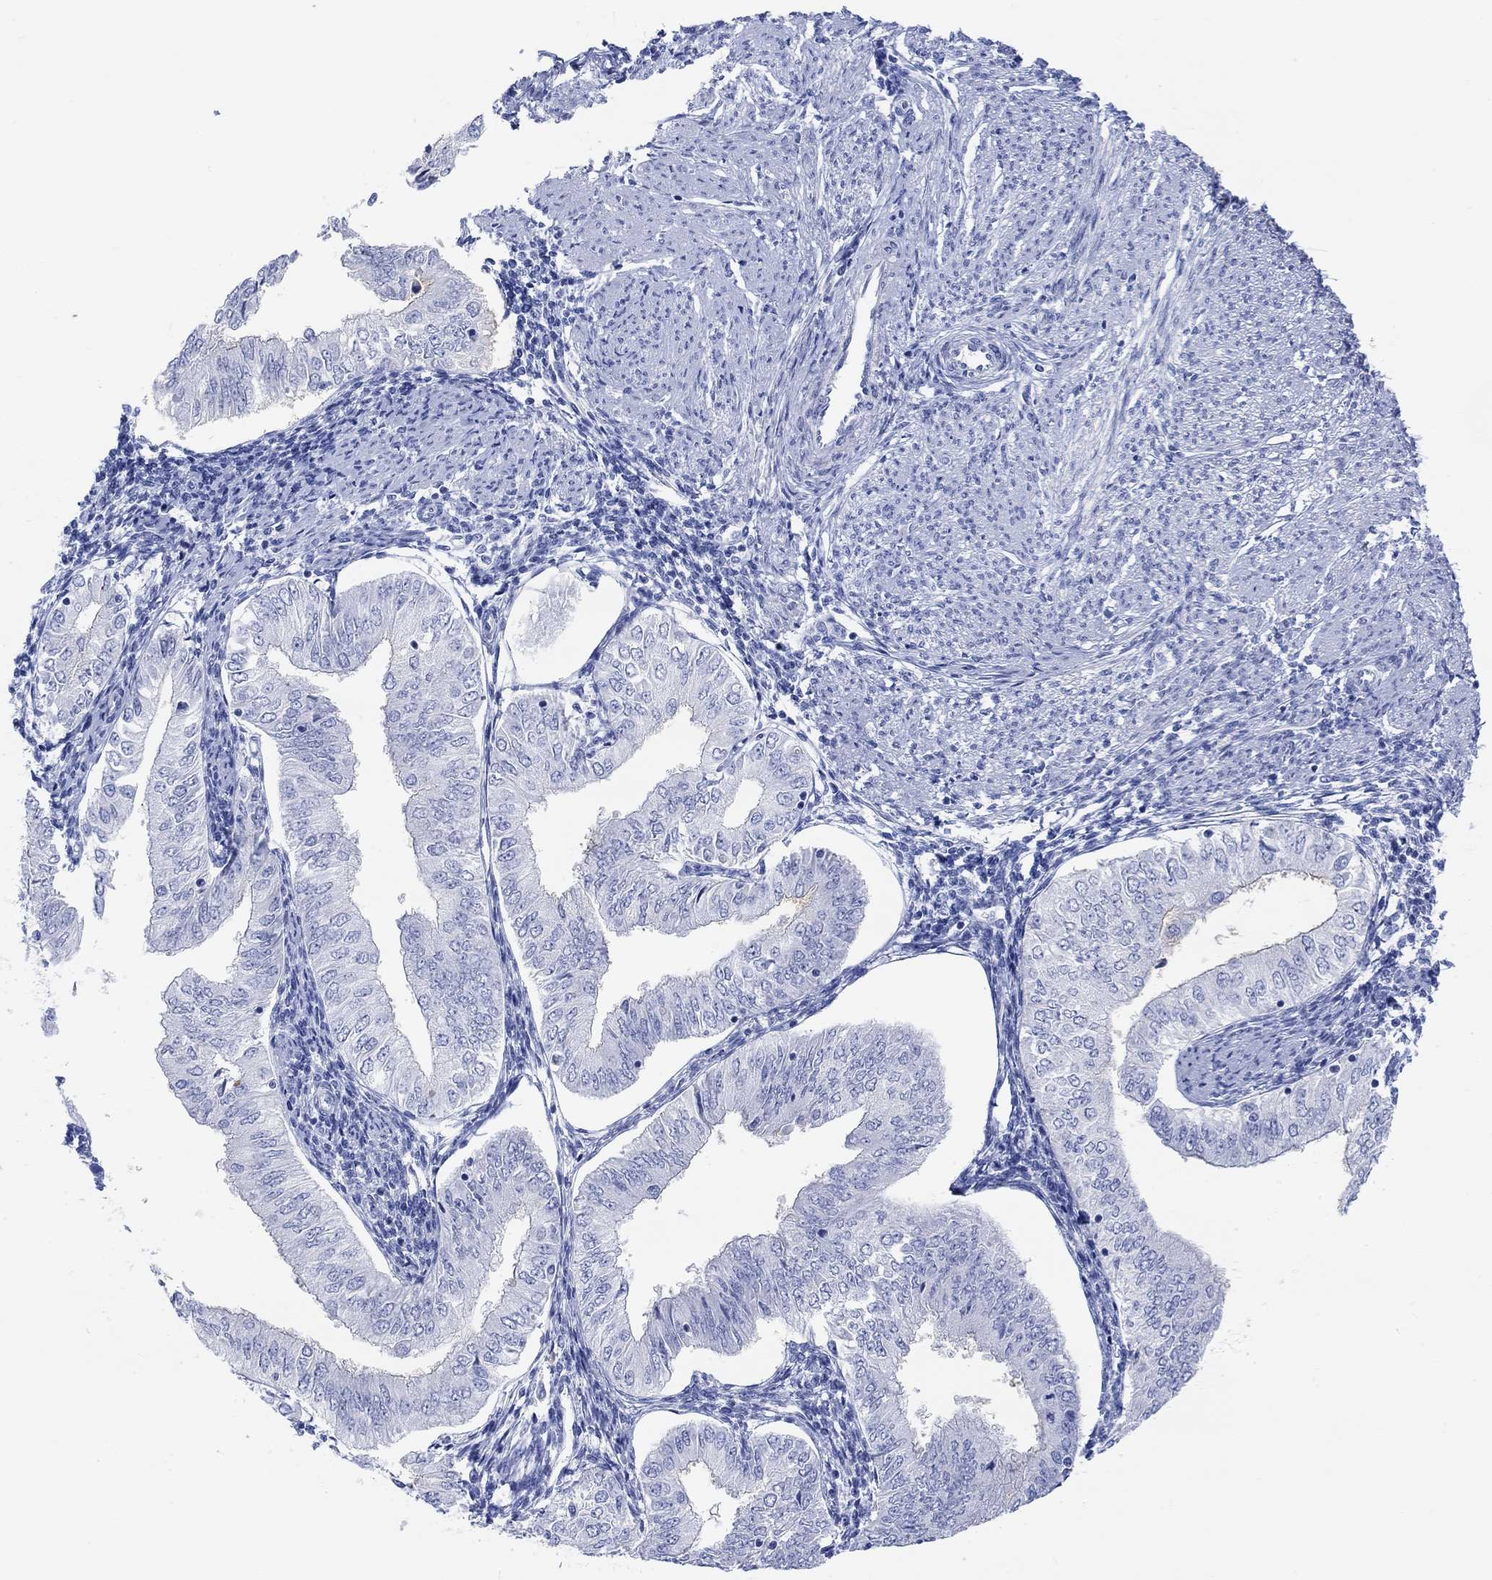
{"staining": {"intensity": "negative", "quantity": "none", "location": "none"}, "tissue": "endometrial cancer", "cell_type": "Tumor cells", "image_type": "cancer", "snomed": [{"axis": "morphology", "description": "Adenocarcinoma, NOS"}, {"axis": "topography", "description": "Endometrium"}], "caption": "The histopathology image reveals no significant expression in tumor cells of endometrial cancer.", "gene": "XIRP2", "patient": {"sex": "female", "age": 53}}